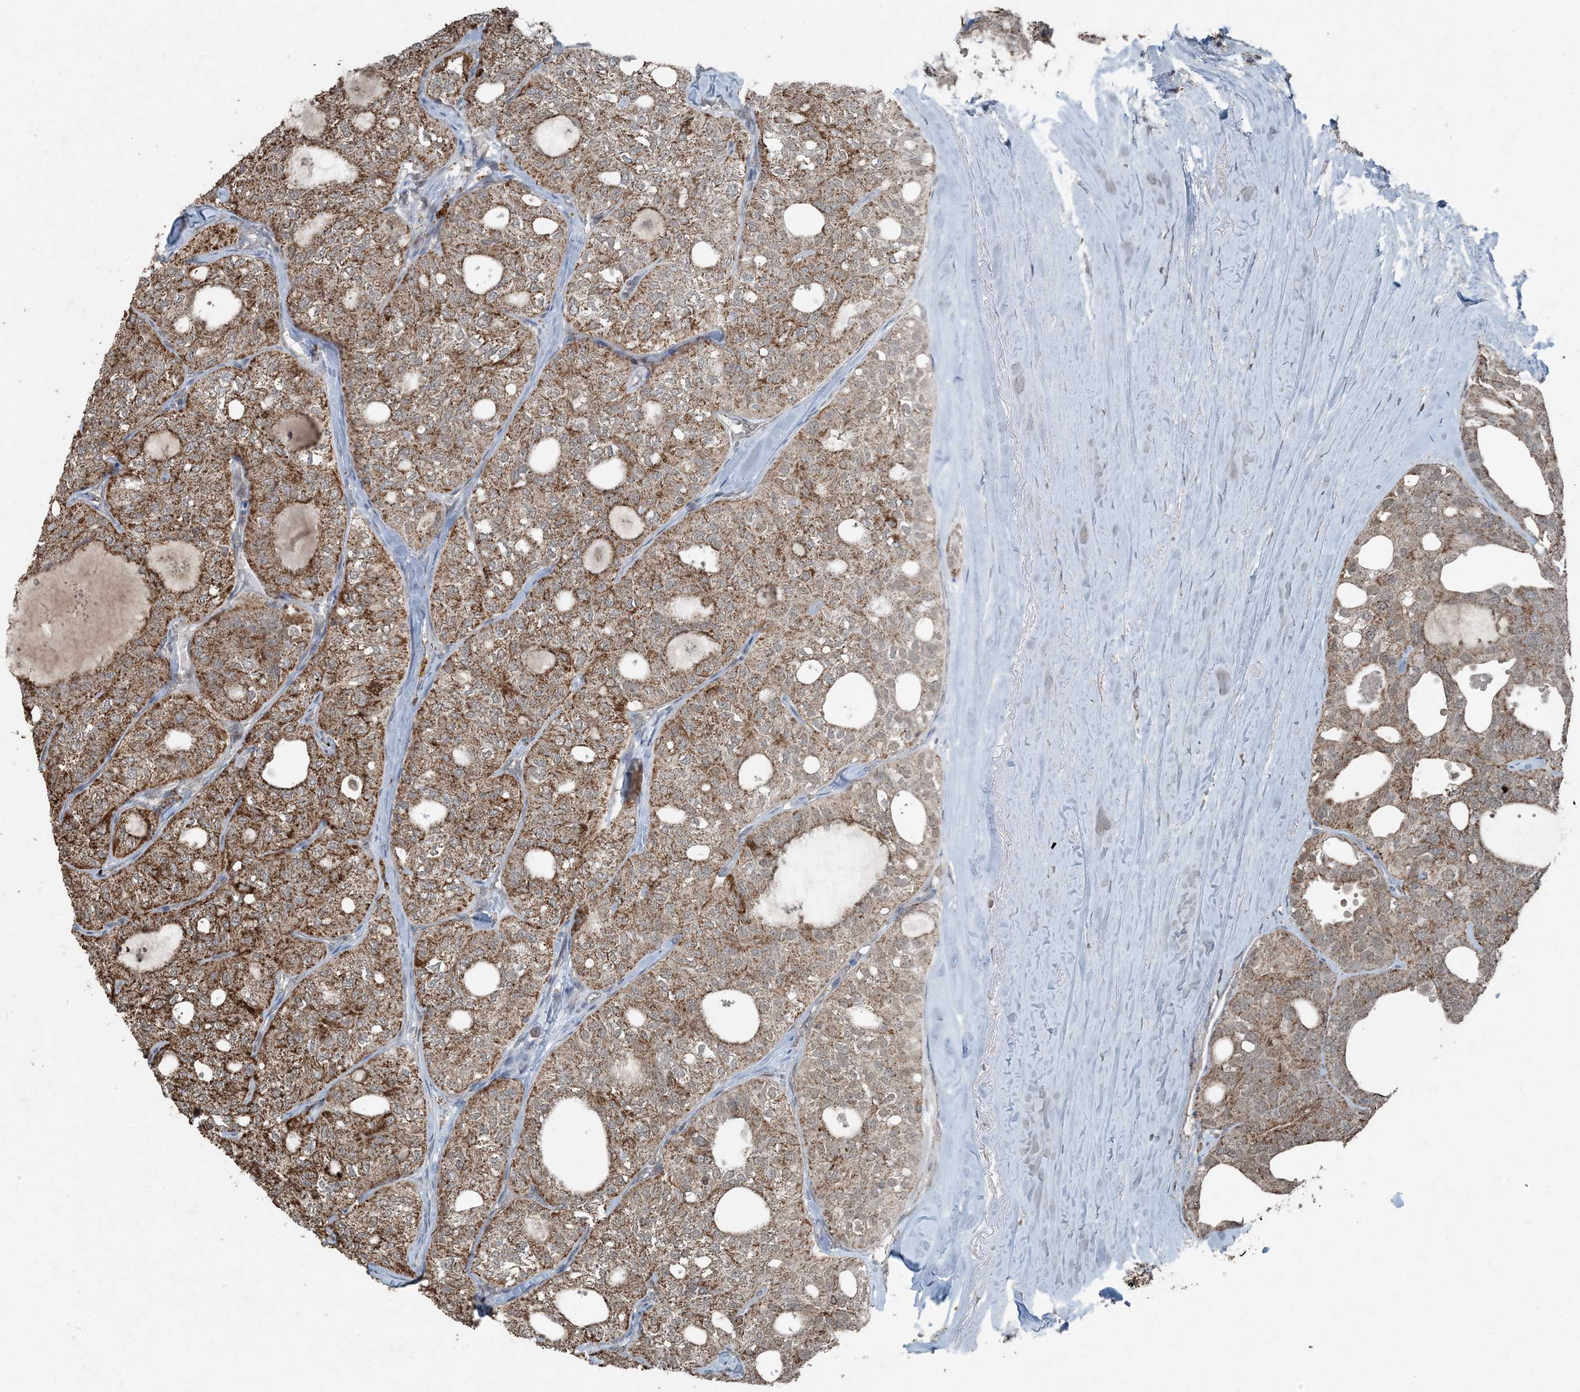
{"staining": {"intensity": "moderate", "quantity": ">75%", "location": "cytoplasmic/membranous"}, "tissue": "thyroid cancer", "cell_type": "Tumor cells", "image_type": "cancer", "snomed": [{"axis": "morphology", "description": "Follicular adenoma carcinoma, NOS"}, {"axis": "topography", "description": "Thyroid gland"}], "caption": "IHC (DAB (3,3'-diaminobenzidine)) staining of human thyroid cancer (follicular adenoma carcinoma) demonstrates moderate cytoplasmic/membranous protein expression in approximately >75% of tumor cells.", "gene": "GNL1", "patient": {"sex": "male", "age": 75}}